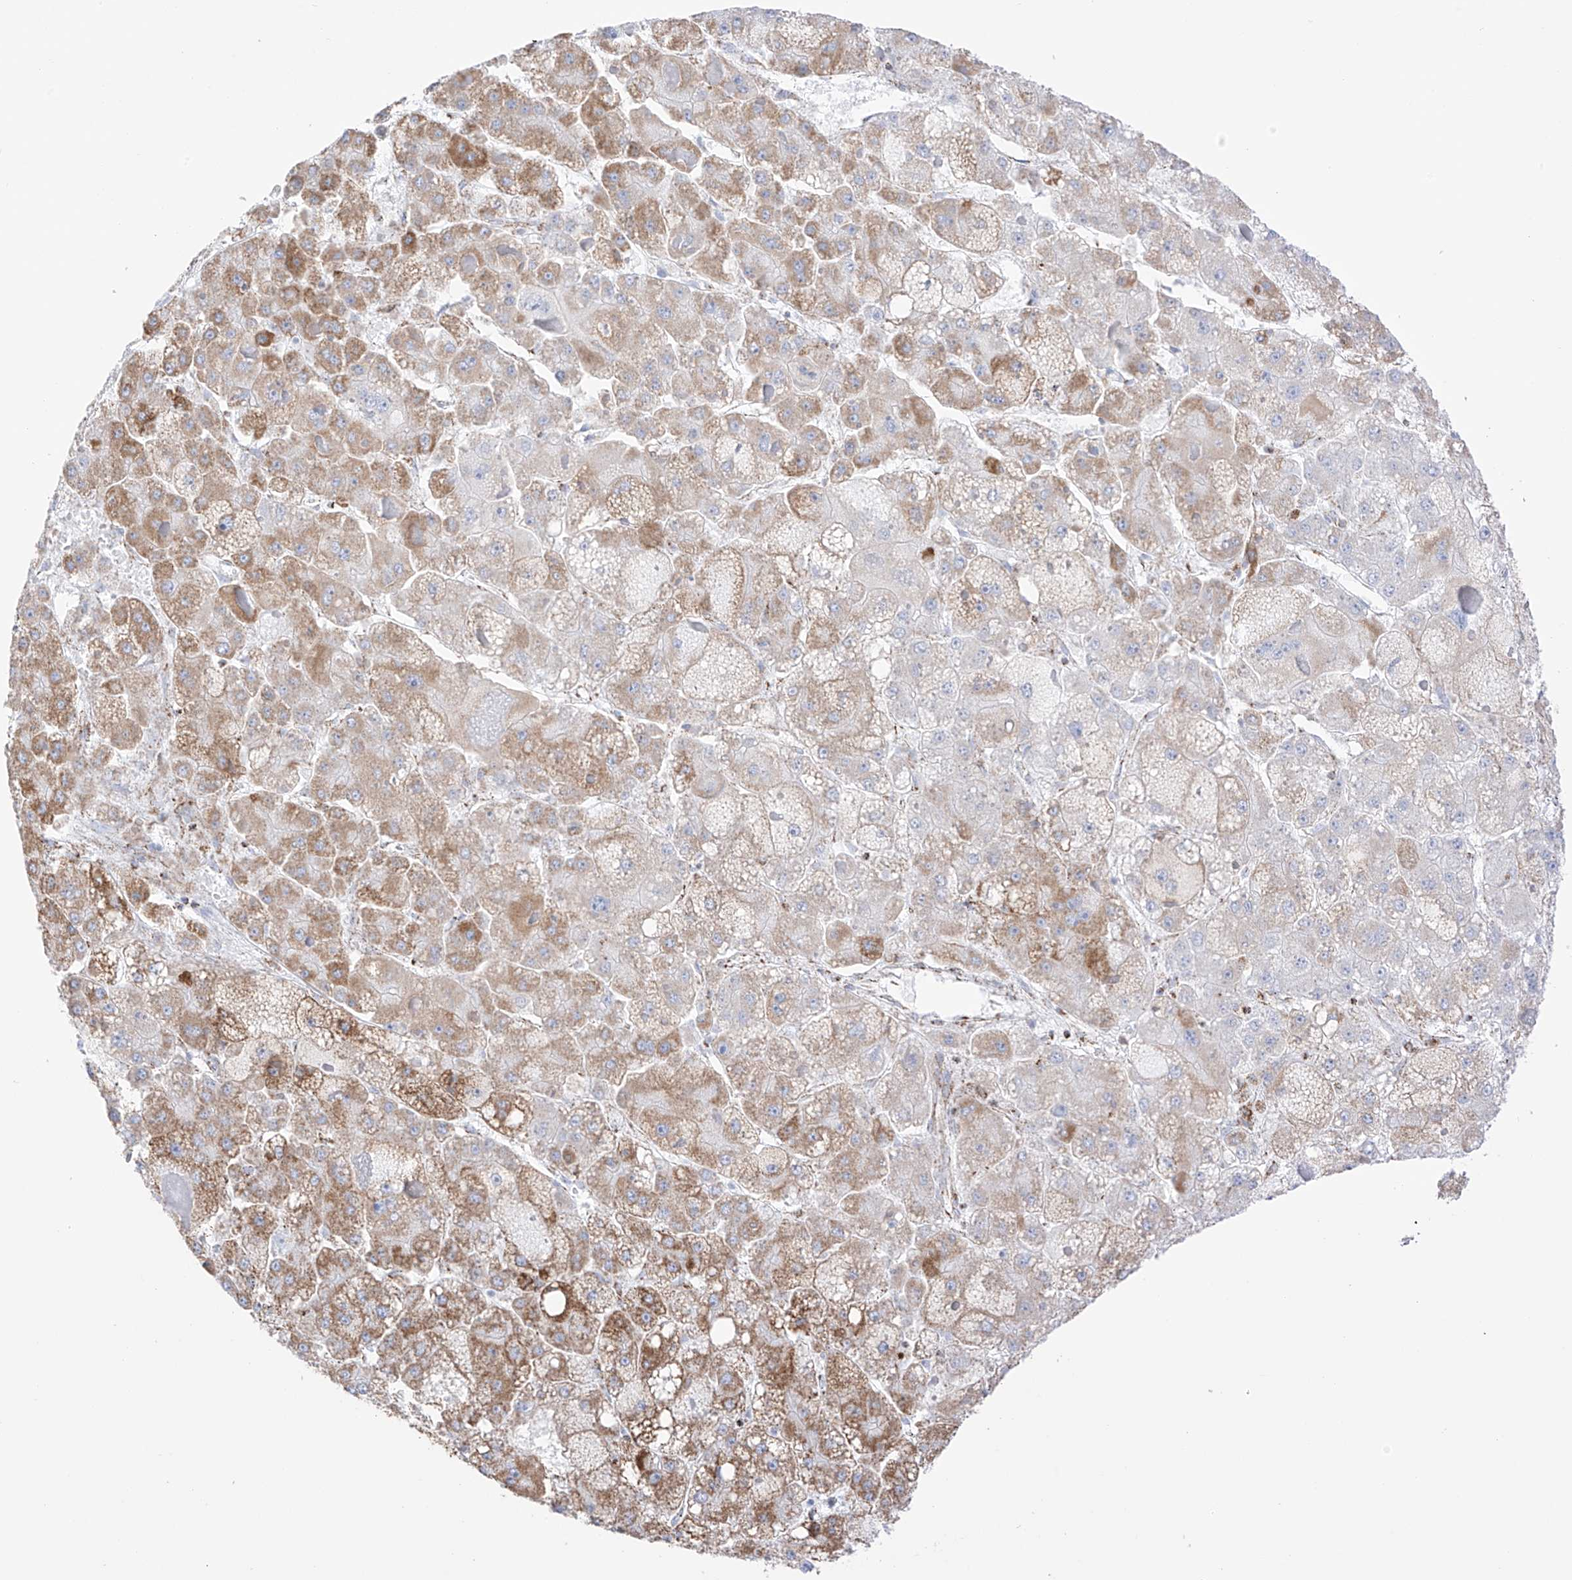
{"staining": {"intensity": "moderate", "quantity": ">75%", "location": "cytoplasmic/membranous"}, "tissue": "liver cancer", "cell_type": "Tumor cells", "image_type": "cancer", "snomed": [{"axis": "morphology", "description": "Carcinoma, Hepatocellular, NOS"}, {"axis": "topography", "description": "Liver"}], "caption": "Human hepatocellular carcinoma (liver) stained with a brown dye shows moderate cytoplasmic/membranous positive staining in about >75% of tumor cells.", "gene": "XKR3", "patient": {"sex": "female", "age": 73}}